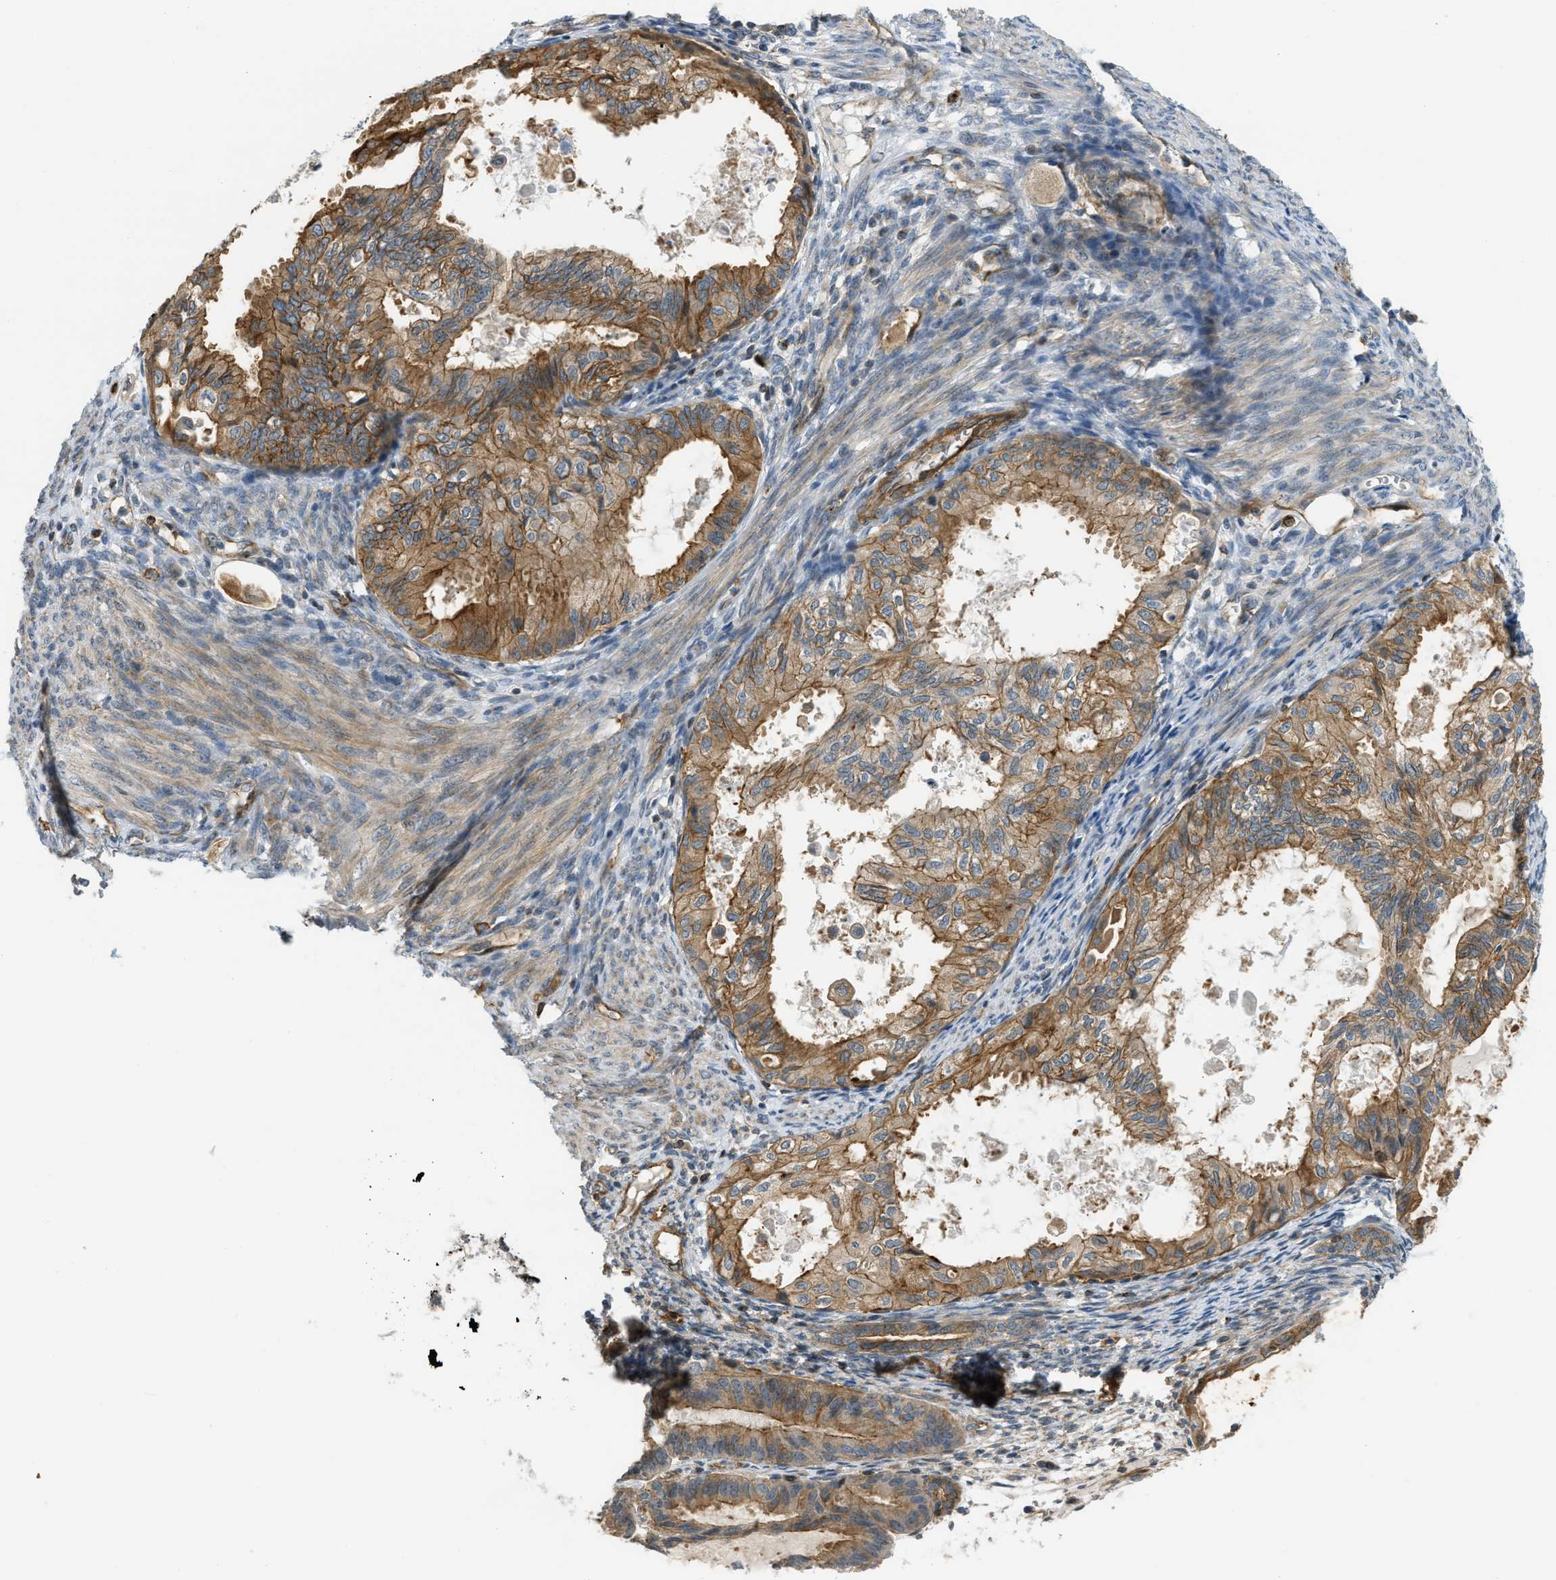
{"staining": {"intensity": "moderate", "quantity": ">75%", "location": "cytoplasmic/membranous"}, "tissue": "cervical cancer", "cell_type": "Tumor cells", "image_type": "cancer", "snomed": [{"axis": "morphology", "description": "Normal tissue, NOS"}, {"axis": "morphology", "description": "Adenocarcinoma, NOS"}, {"axis": "topography", "description": "Cervix"}, {"axis": "topography", "description": "Endometrium"}], "caption": "Protein positivity by immunohistochemistry demonstrates moderate cytoplasmic/membranous positivity in about >75% of tumor cells in cervical cancer.", "gene": "KIAA1671", "patient": {"sex": "female", "age": 86}}